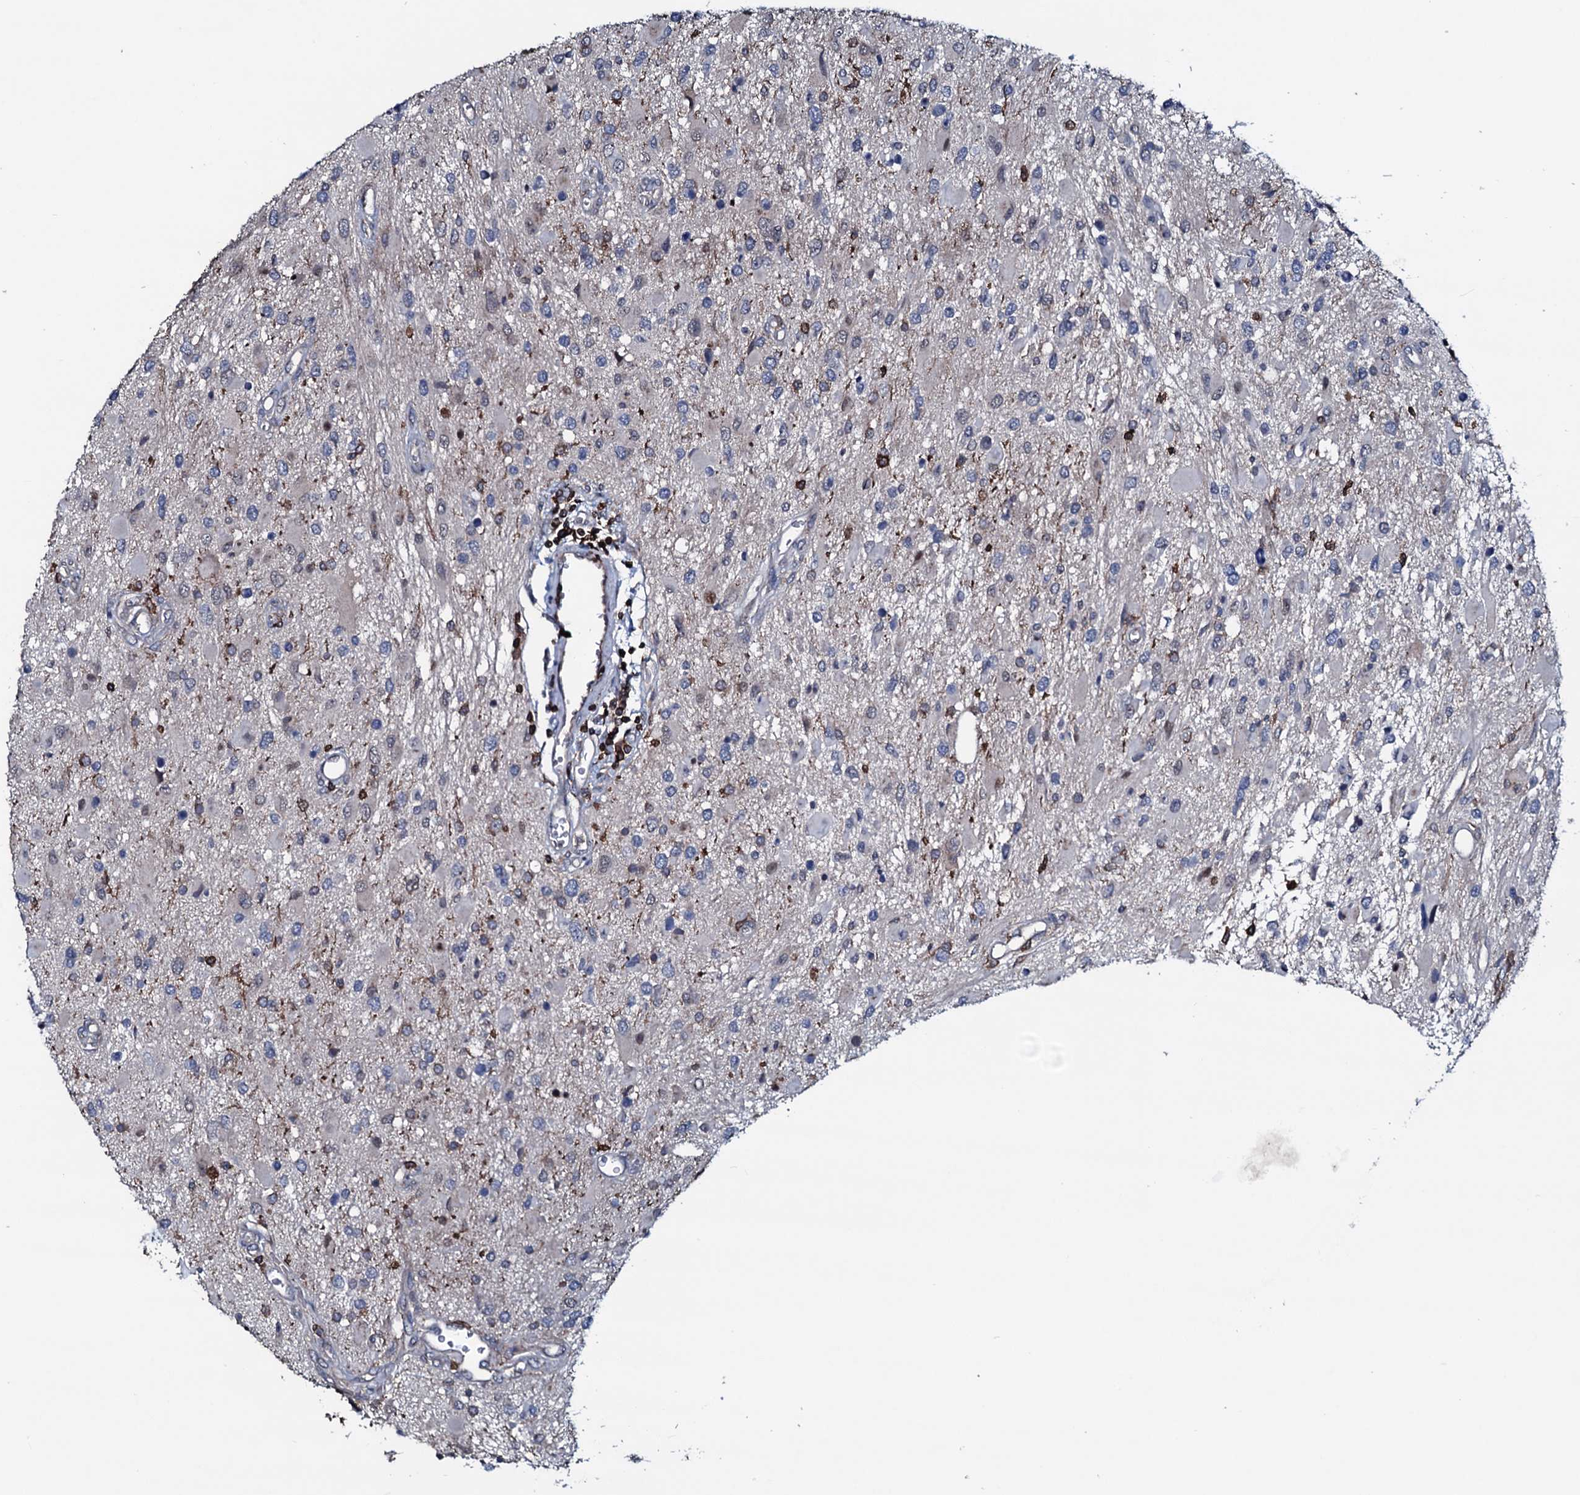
{"staining": {"intensity": "negative", "quantity": "none", "location": "none"}, "tissue": "glioma", "cell_type": "Tumor cells", "image_type": "cancer", "snomed": [{"axis": "morphology", "description": "Glioma, malignant, High grade"}, {"axis": "topography", "description": "Brain"}], "caption": "Immunohistochemistry histopathology image of neoplastic tissue: human malignant high-grade glioma stained with DAB (3,3'-diaminobenzidine) displays no significant protein expression in tumor cells.", "gene": "OGFOD2", "patient": {"sex": "male", "age": 53}}